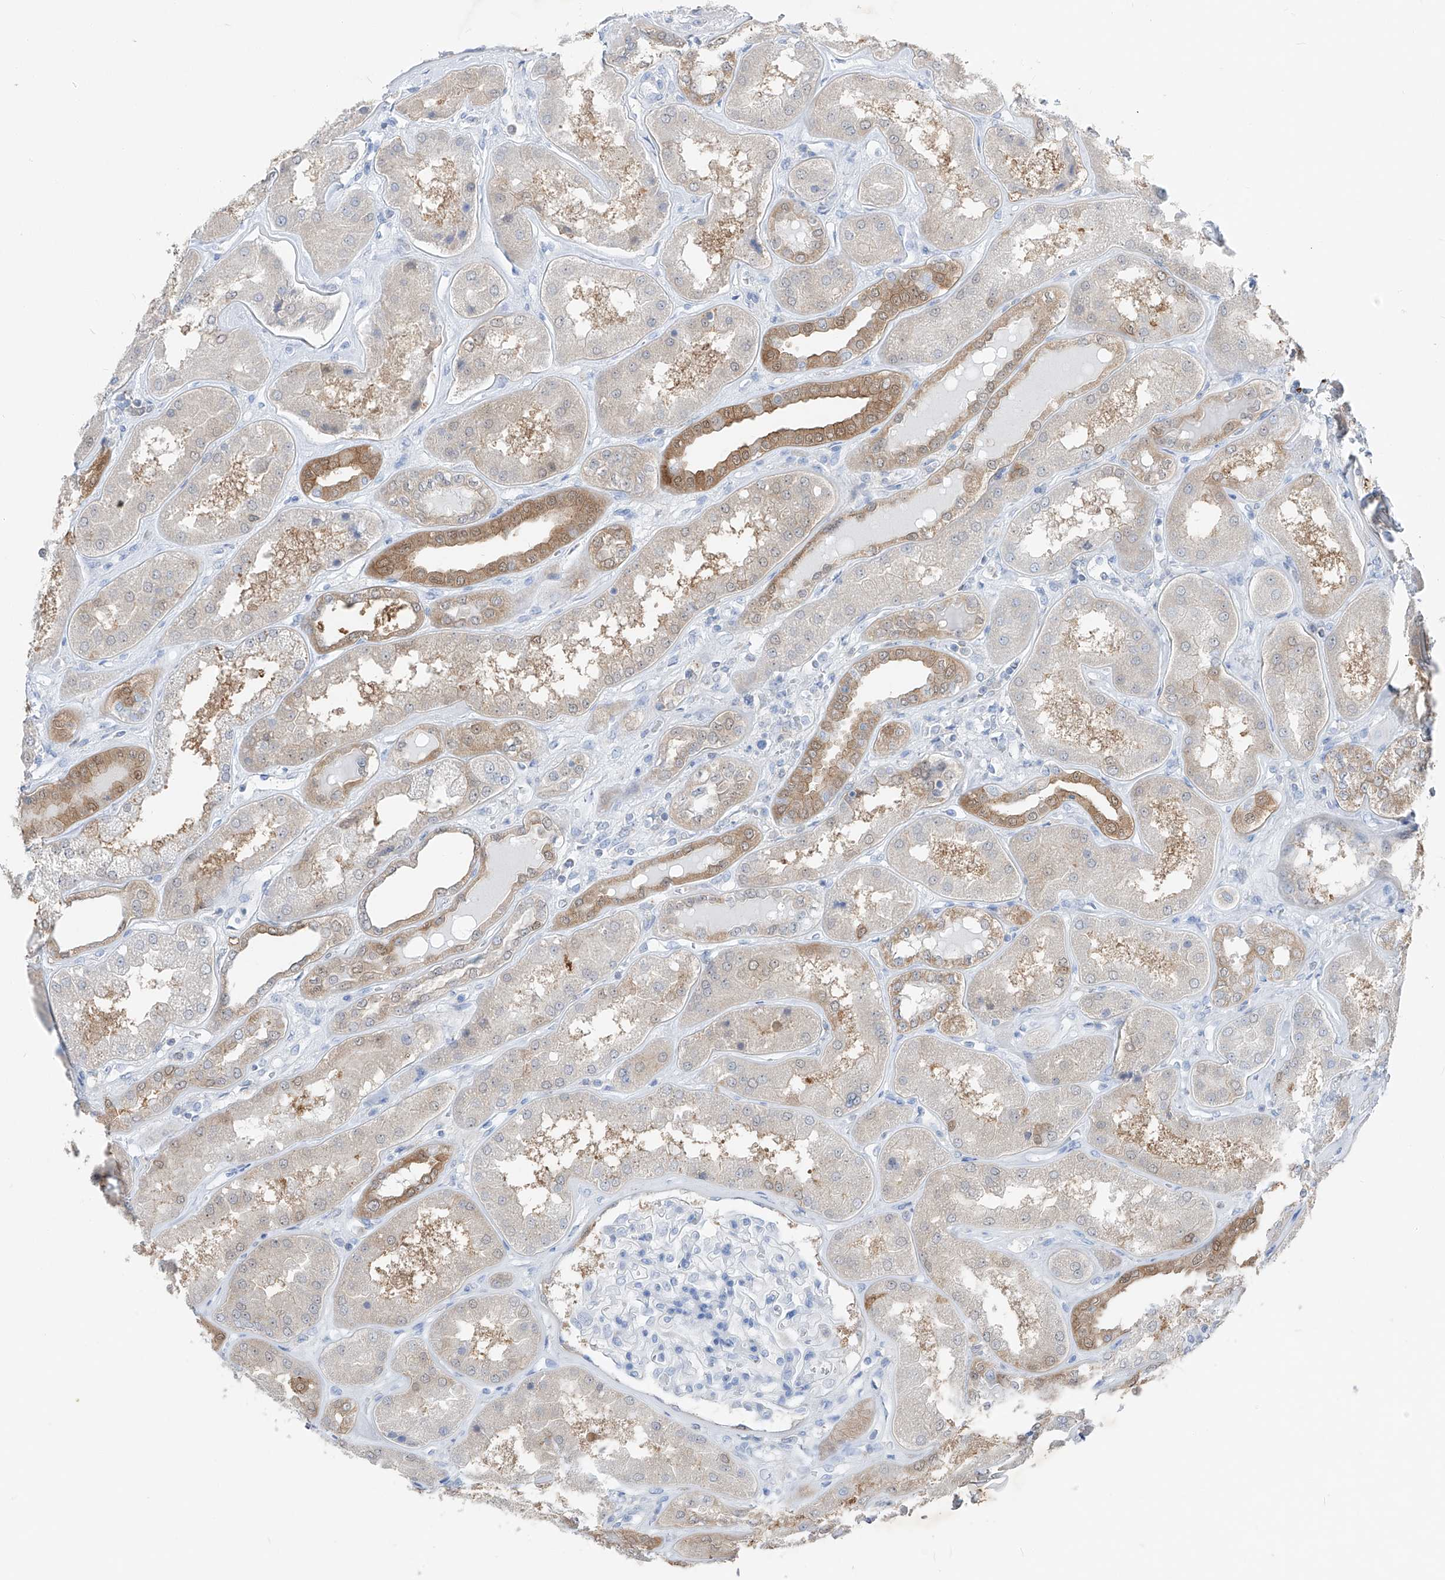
{"staining": {"intensity": "negative", "quantity": "none", "location": "none"}, "tissue": "kidney", "cell_type": "Cells in glomeruli", "image_type": "normal", "snomed": [{"axis": "morphology", "description": "Normal tissue, NOS"}, {"axis": "topography", "description": "Kidney"}], "caption": "An IHC image of unremarkable kidney is shown. There is no staining in cells in glomeruli of kidney. (Brightfield microscopy of DAB (3,3'-diaminobenzidine) IHC at high magnification).", "gene": "UFL1", "patient": {"sex": "female", "age": 56}}